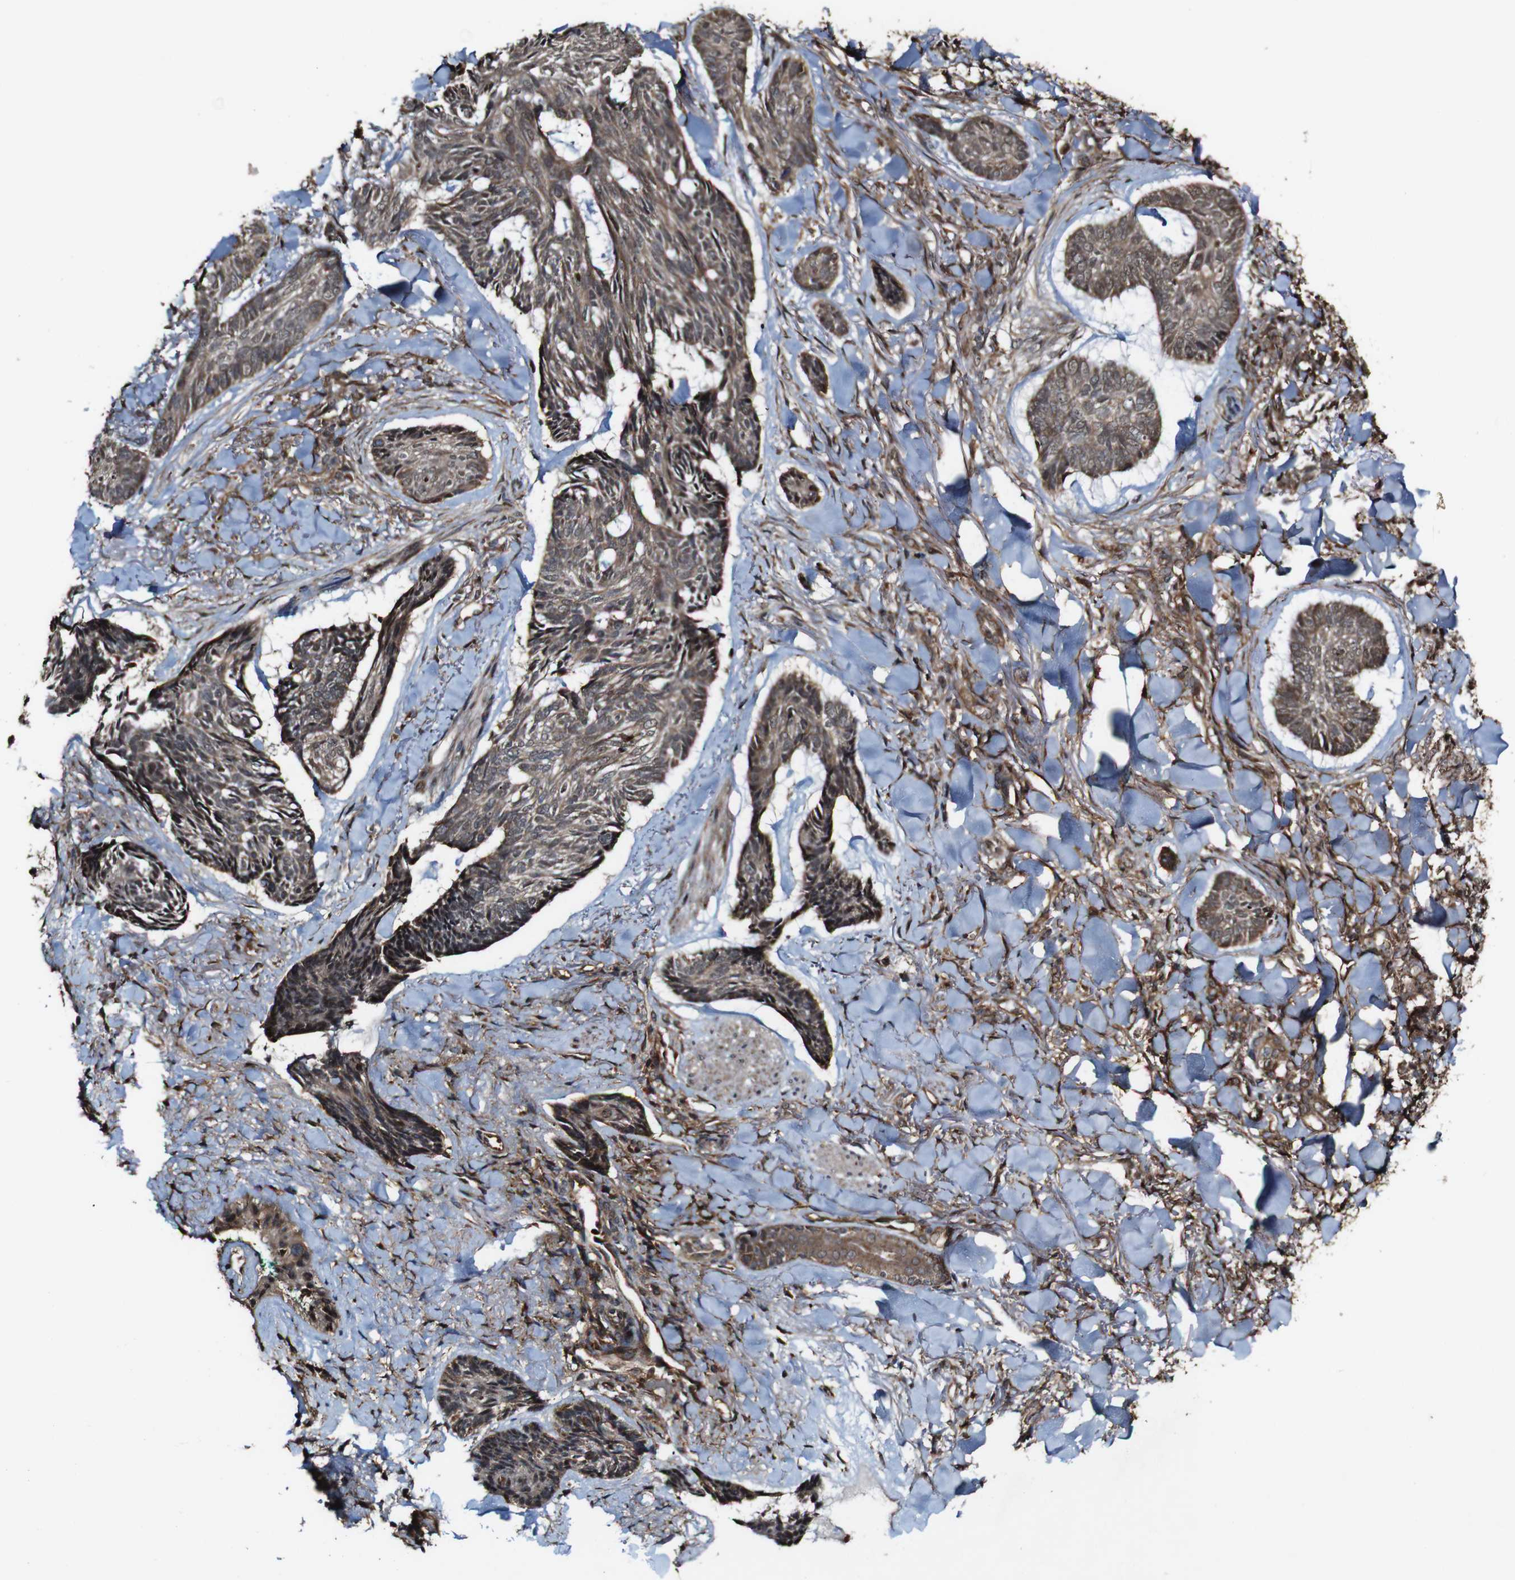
{"staining": {"intensity": "moderate", "quantity": ">75%", "location": "cytoplasmic/membranous"}, "tissue": "skin cancer", "cell_type": "Tumor cells", "image_type": "cancer", "snomed": [{"axis": "morphology", "description": "Basal cell carcinoma"}, {"axis": "topography", "description": "Skin"}], "caption": "Protein positivity by immunohistochemistry (IHC) reveals moderate cytoplasmic/membranous expression in approximately >75% of tumor cells in skin cancer (basal cell carcinoma).", "gene": "BTN3A3", "patient": {"sex": "female", "age": 62}}